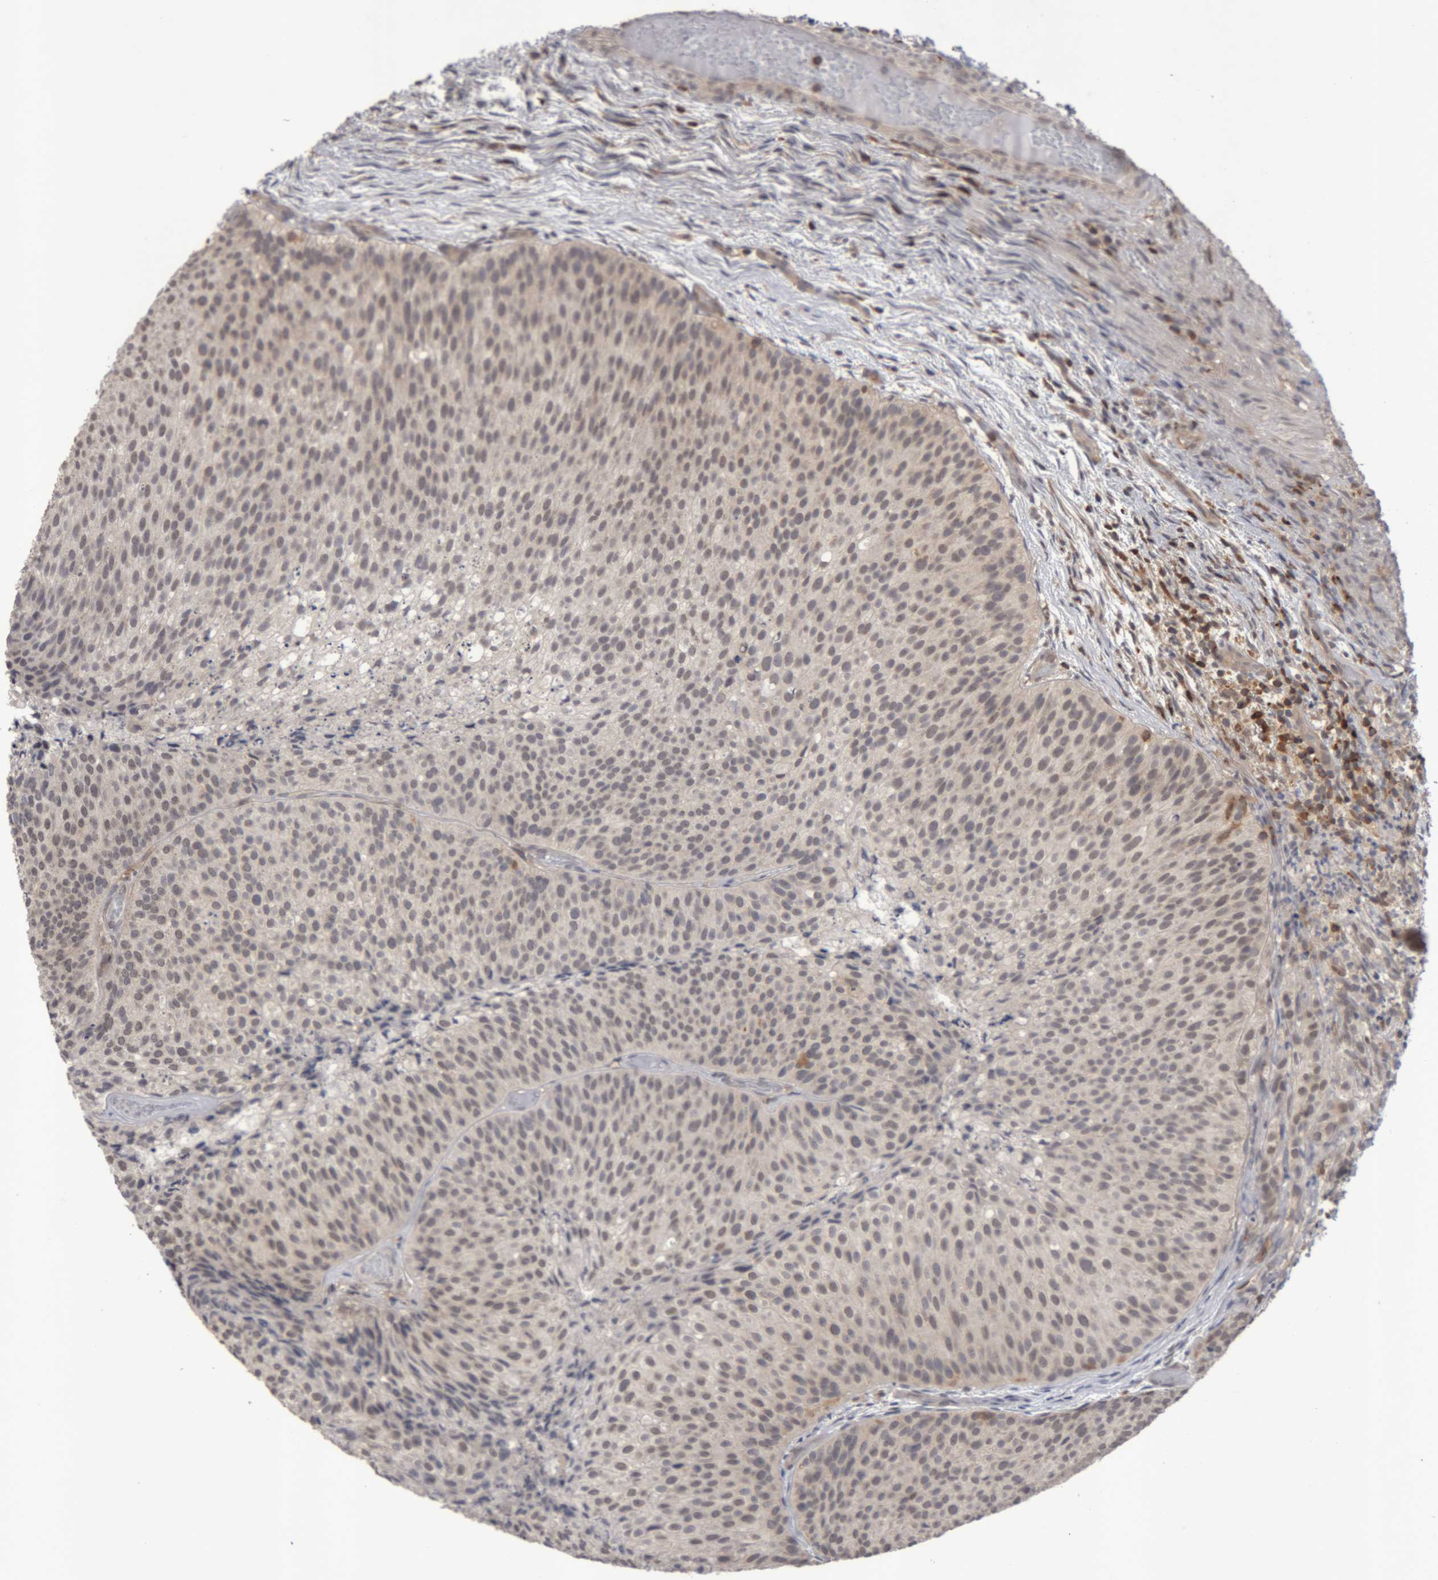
{"staining": {"intensity": "weak", "quantity": ">75%", "location": "nuclear"}, "tissue": "urothelial cancer", "cell_type": "Tumor cells", "image_type": "cancer", "snomed": [{"axis": "morphology", "description": "Urothelial carcinoma, Low grade"}, {"axis": "topography", "description": "Urinary bladder"}], "caption": "Tumor cells demonstrate low levels of weak nuclear staining in approximately >75% of cells in human urothelial carcinoma (low-grade).", "gene": "NFATC2", "patient": {"sex": "male", "age": 86}}